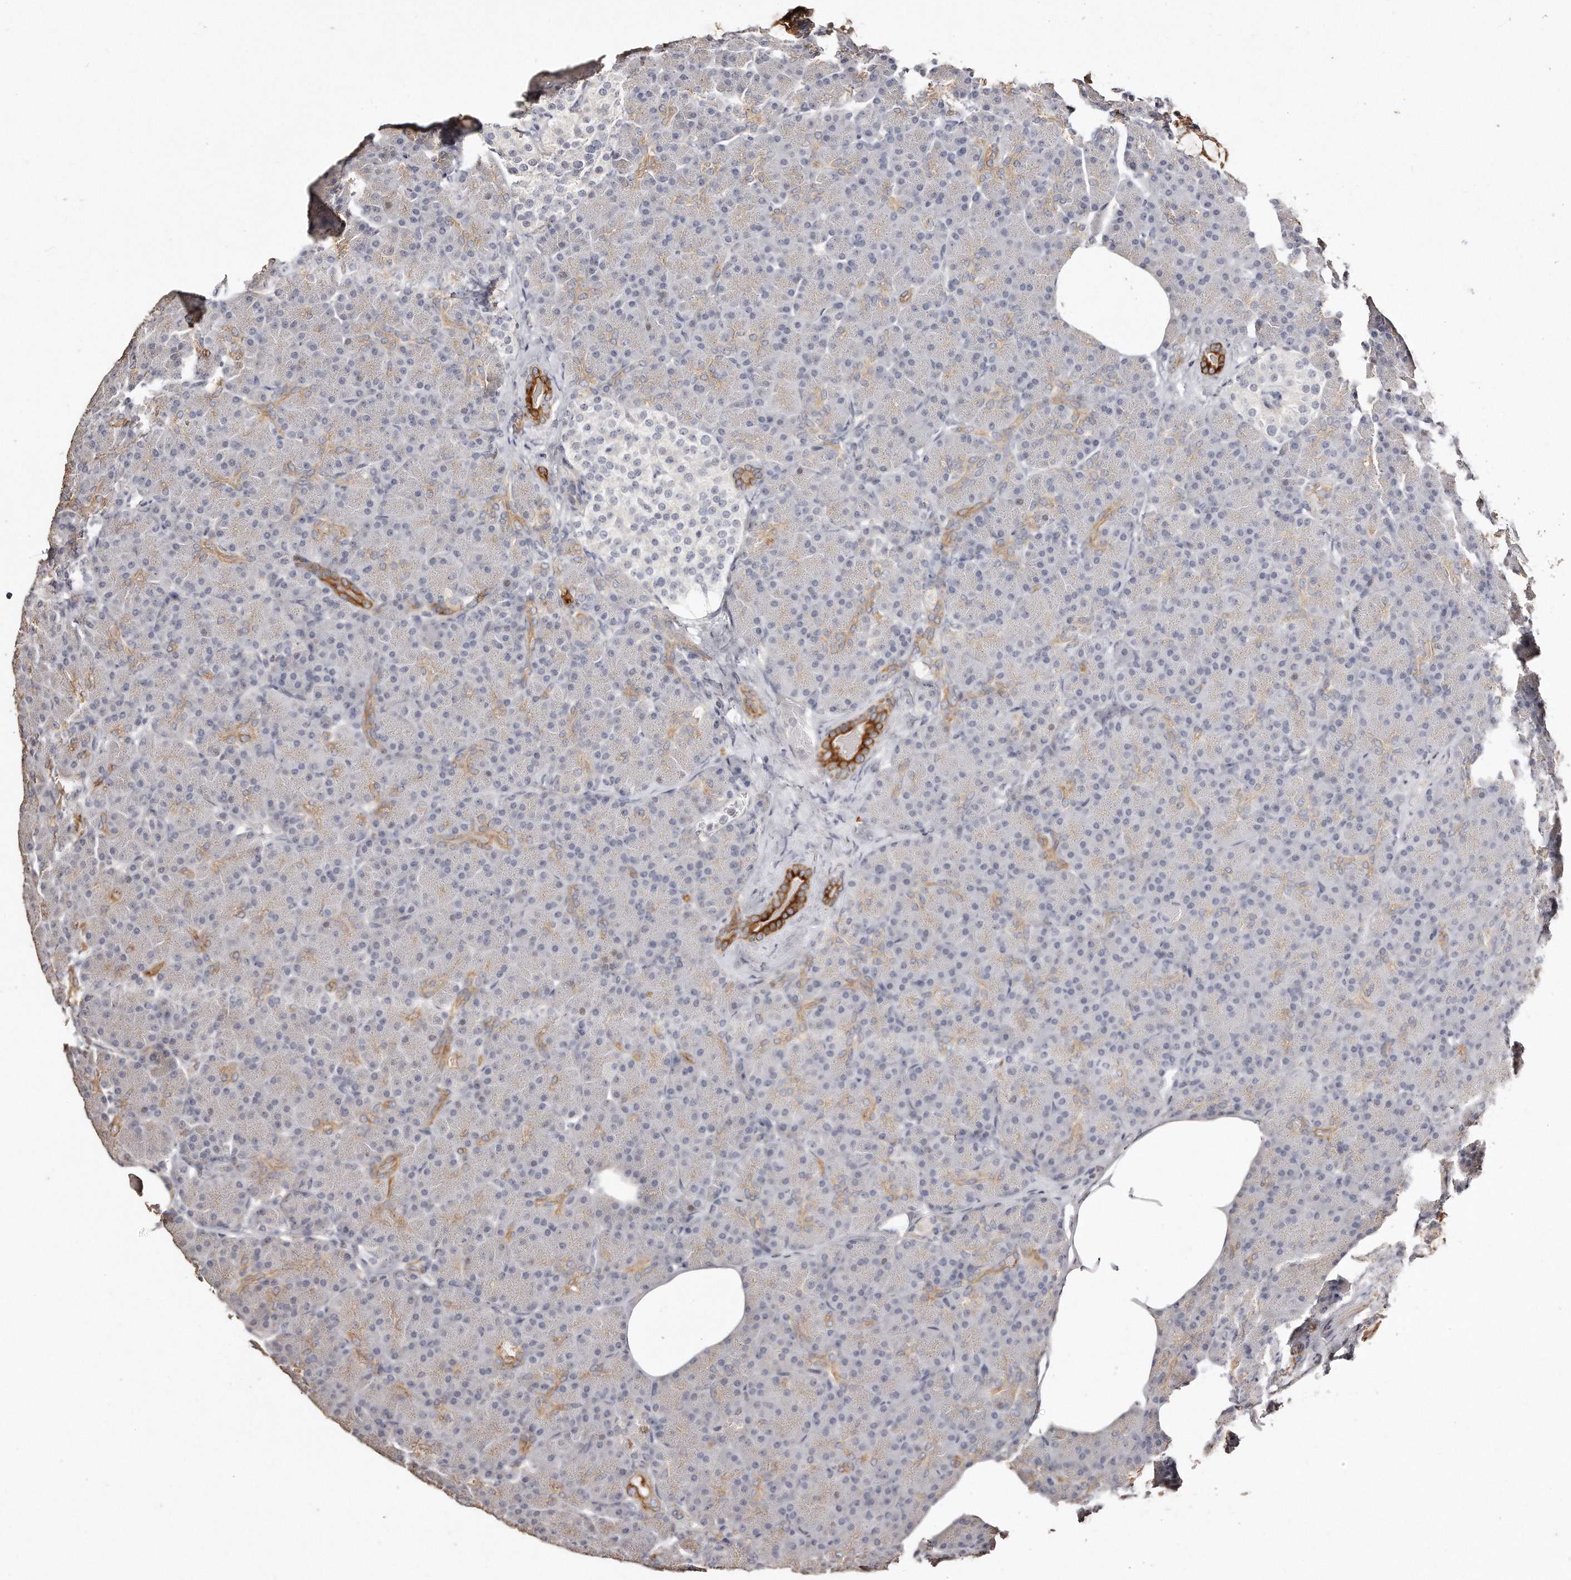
{"staining": {"intensity": "strong", "quantity": "<25%", "location": "cytoplasmic/membranous"}, "tissue": "pancreas", "cell_type": "Exocrine glandular cells", "image_type": "normal", "snomed": [{"axis": "morphology", "description": "Normal tissue, NOS"}, {"axis": "topography", "description": "Pancreas"}], "caption": "The histopathology image reveals immunohistochemical staining of benign pancreas. There is strong cytoplasmic/membranous staining is appreciated in approximately <25% of exocrine glandular cells.", "gene": "ZYG11A", "patient": {"sex": "female", "age": 43}}